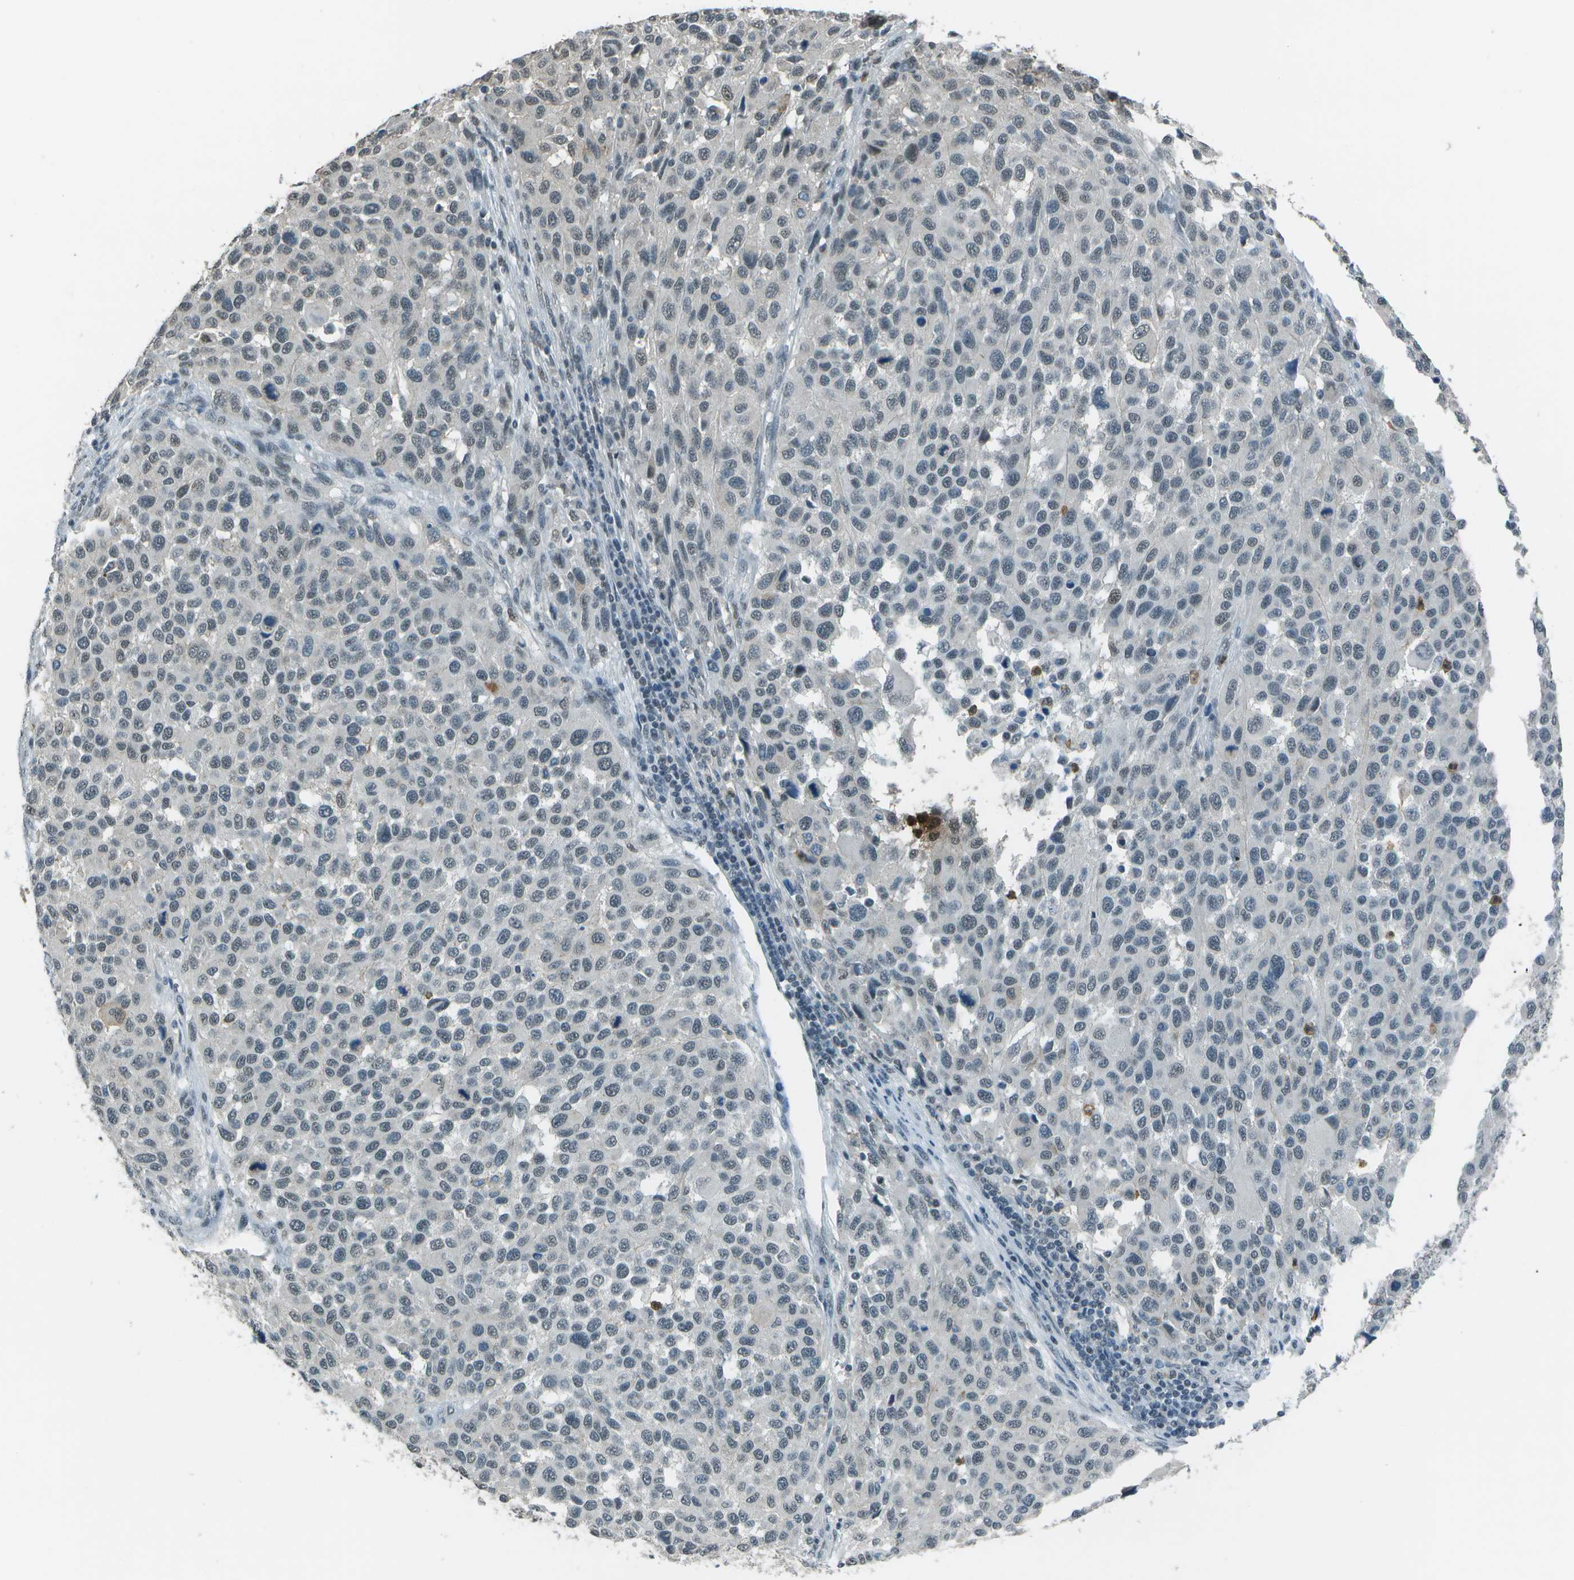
{"staining": {"intensity": "weak", "quantity": "<25%", "location": "nuclear"}, "tissue": "melanoma", "cell_type": "Tumor cells", "image_type": "cancer", "snomed": [{"axis": "morphology", "description": "Malignant melanoma, Metastatic site"}, {"axis": "topography", "description": "Lymph node"}], "caption": "Protein analysis of melanoma displays no significant staining in tumor cells.", "gene": "DEPDC1", "patient": {"sex": "male", "age": 61}}